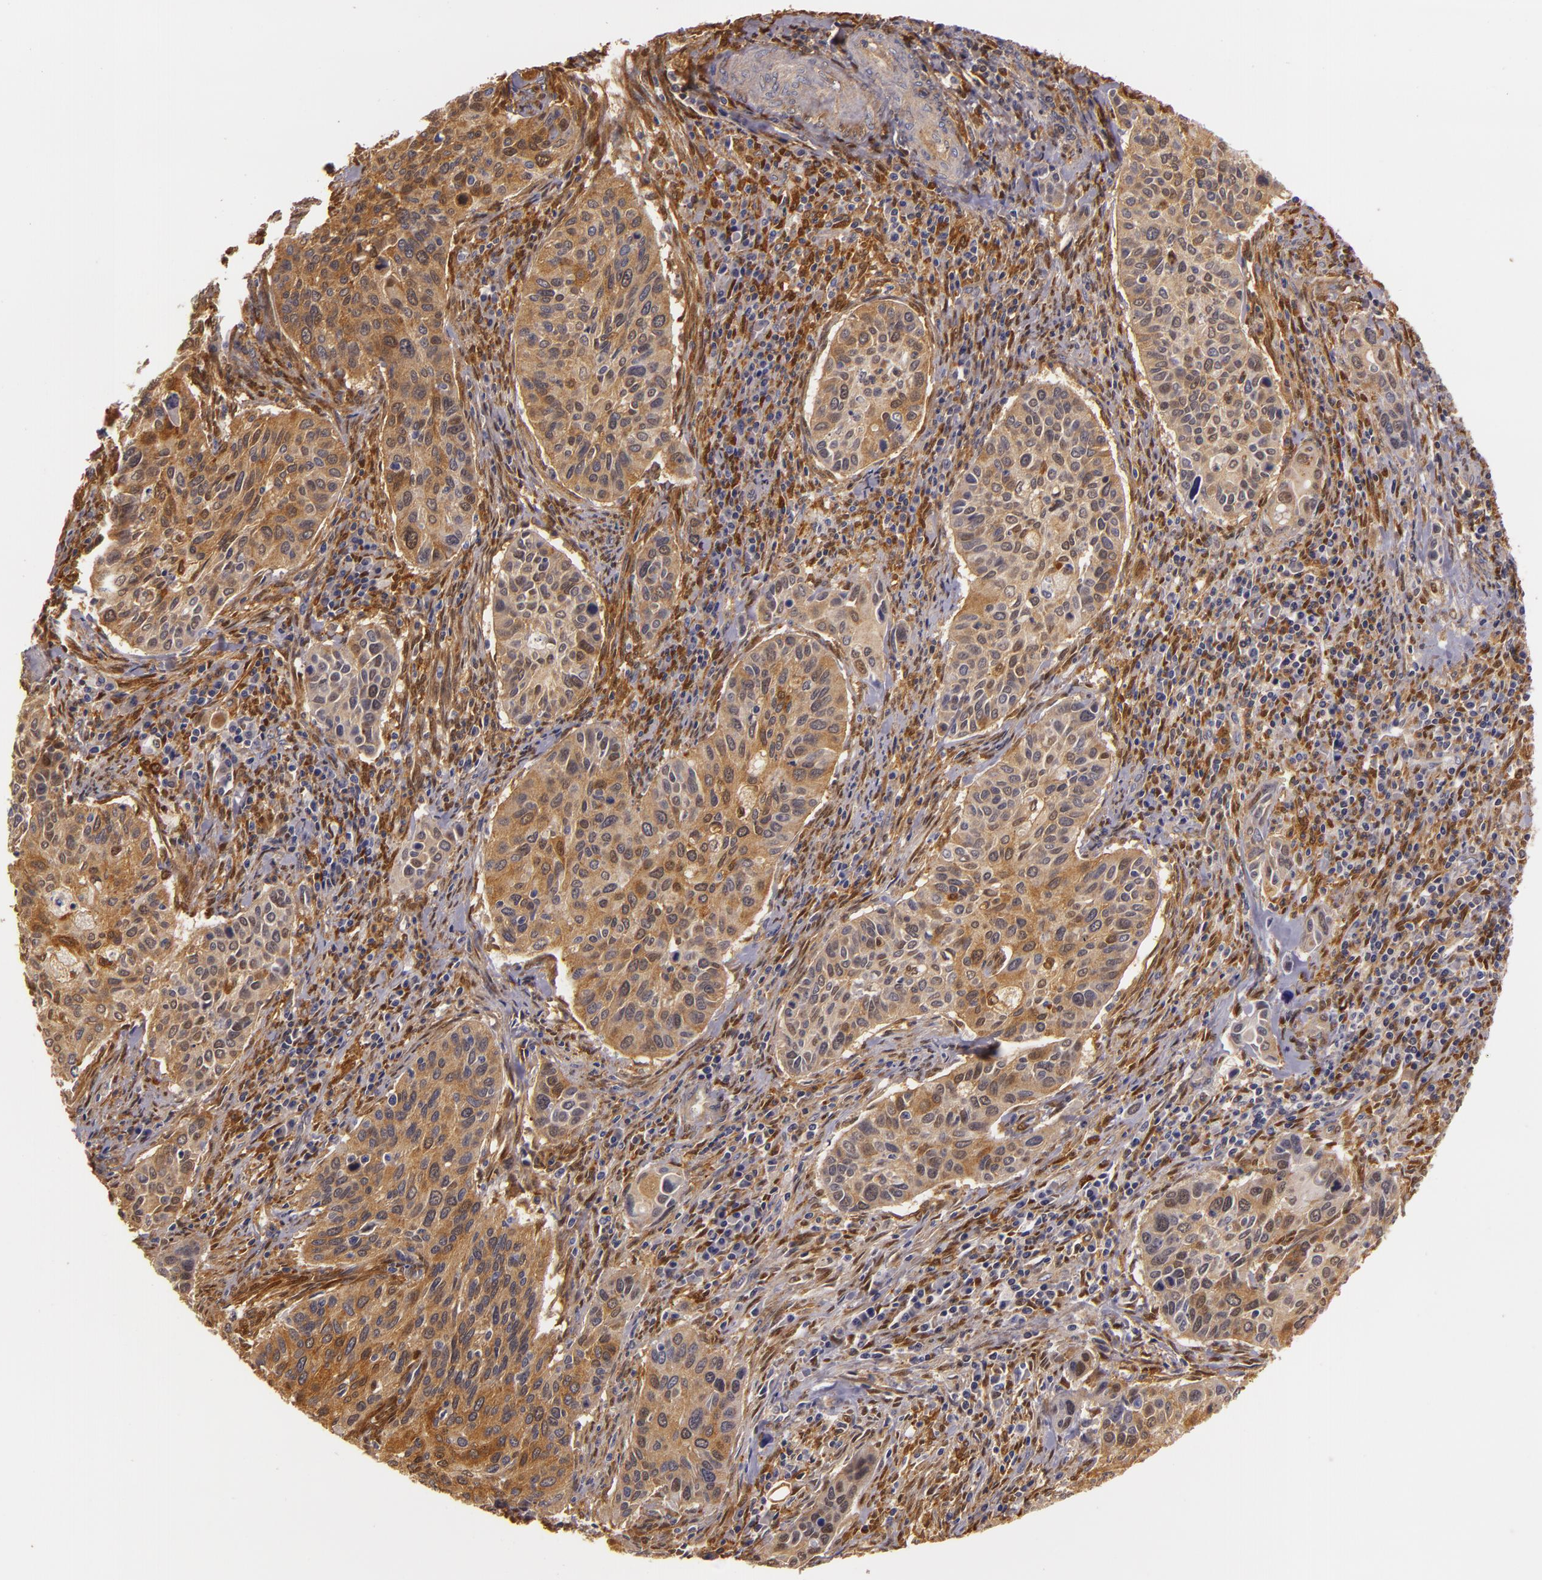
{"staining": {"intensity": "strong", "quantity": ">75%", "location": "cytoplasmic/membranous"}, "tissue": "cervical cancer", "cell_type": "Tumor cells", "image_type": "cancer", "snomed": [{"axis": "morphology", "description": "Adenocarcinoma, NOS"}, {"axis": "topography", "description": "Cervix"}], "caption": "There is high levels of strong cytoplasmic/membranous positivity in tumor cells of cervical adenocarcinoma, as demonstrated by immunohistochemical staining (brown color).", "gene": "TOM1", "patient": {"sex": "female", "age": 29}}